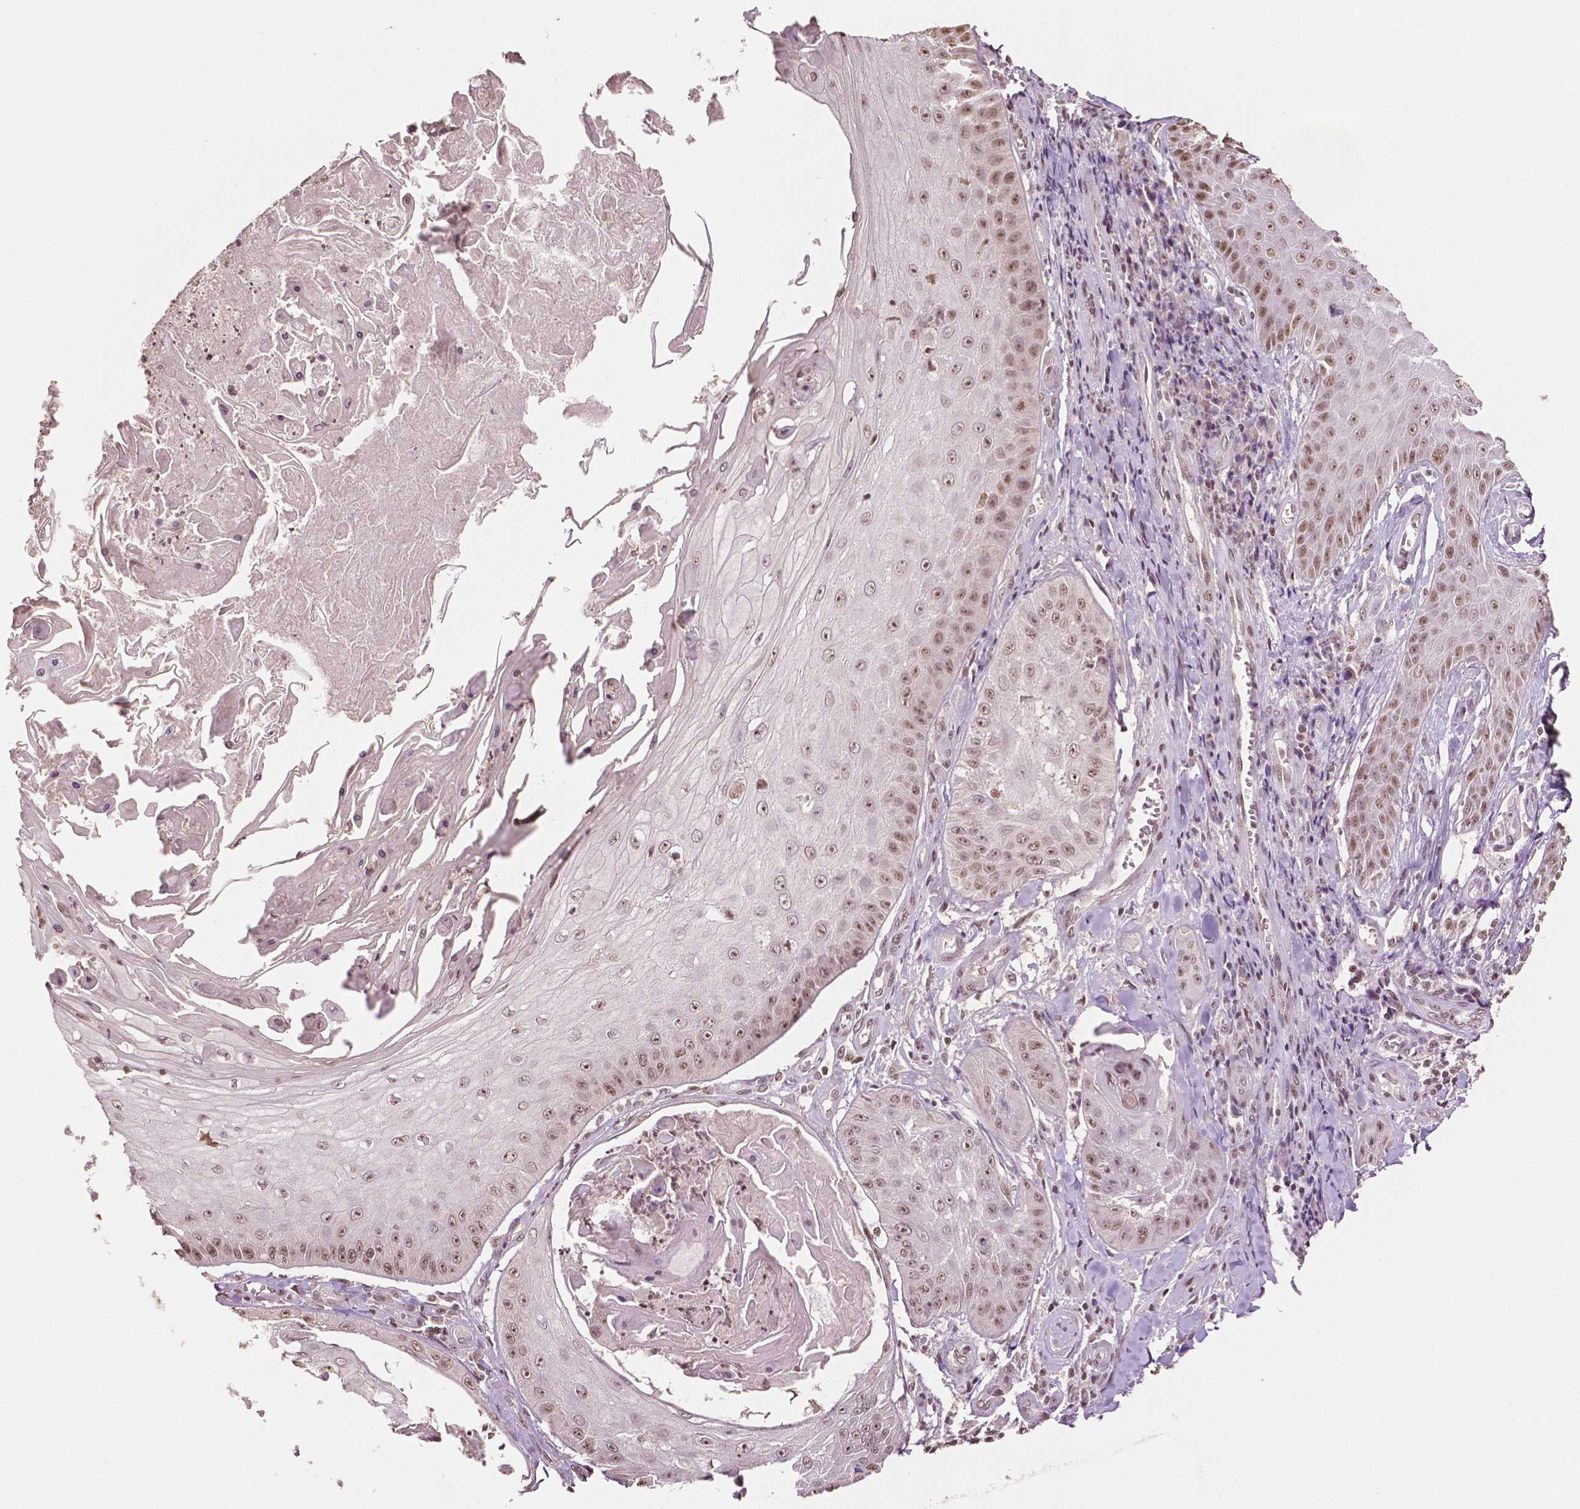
{"staining": {"intensity": "moderate", "quantity": ">75%", "location": "nuclear"}, "tissue": "skin cancer", "cell_type": "Tumor cells", "image_type": "cancer", "snomed": [{"axis": "morphology", "description": "Squamous cell carcinoma, NOS"}, {"axis": "topography", "description": "Skin"}], "caption": "Protein analysis of skin squamous cell carcinoma tissue demonstrates moderate nuclear positivity in about >75% of tumor cells. (IHC, brightfield microscopy, high magnification).", "gene": "DEK", "patient": {"sex": "male", "age": 70}}